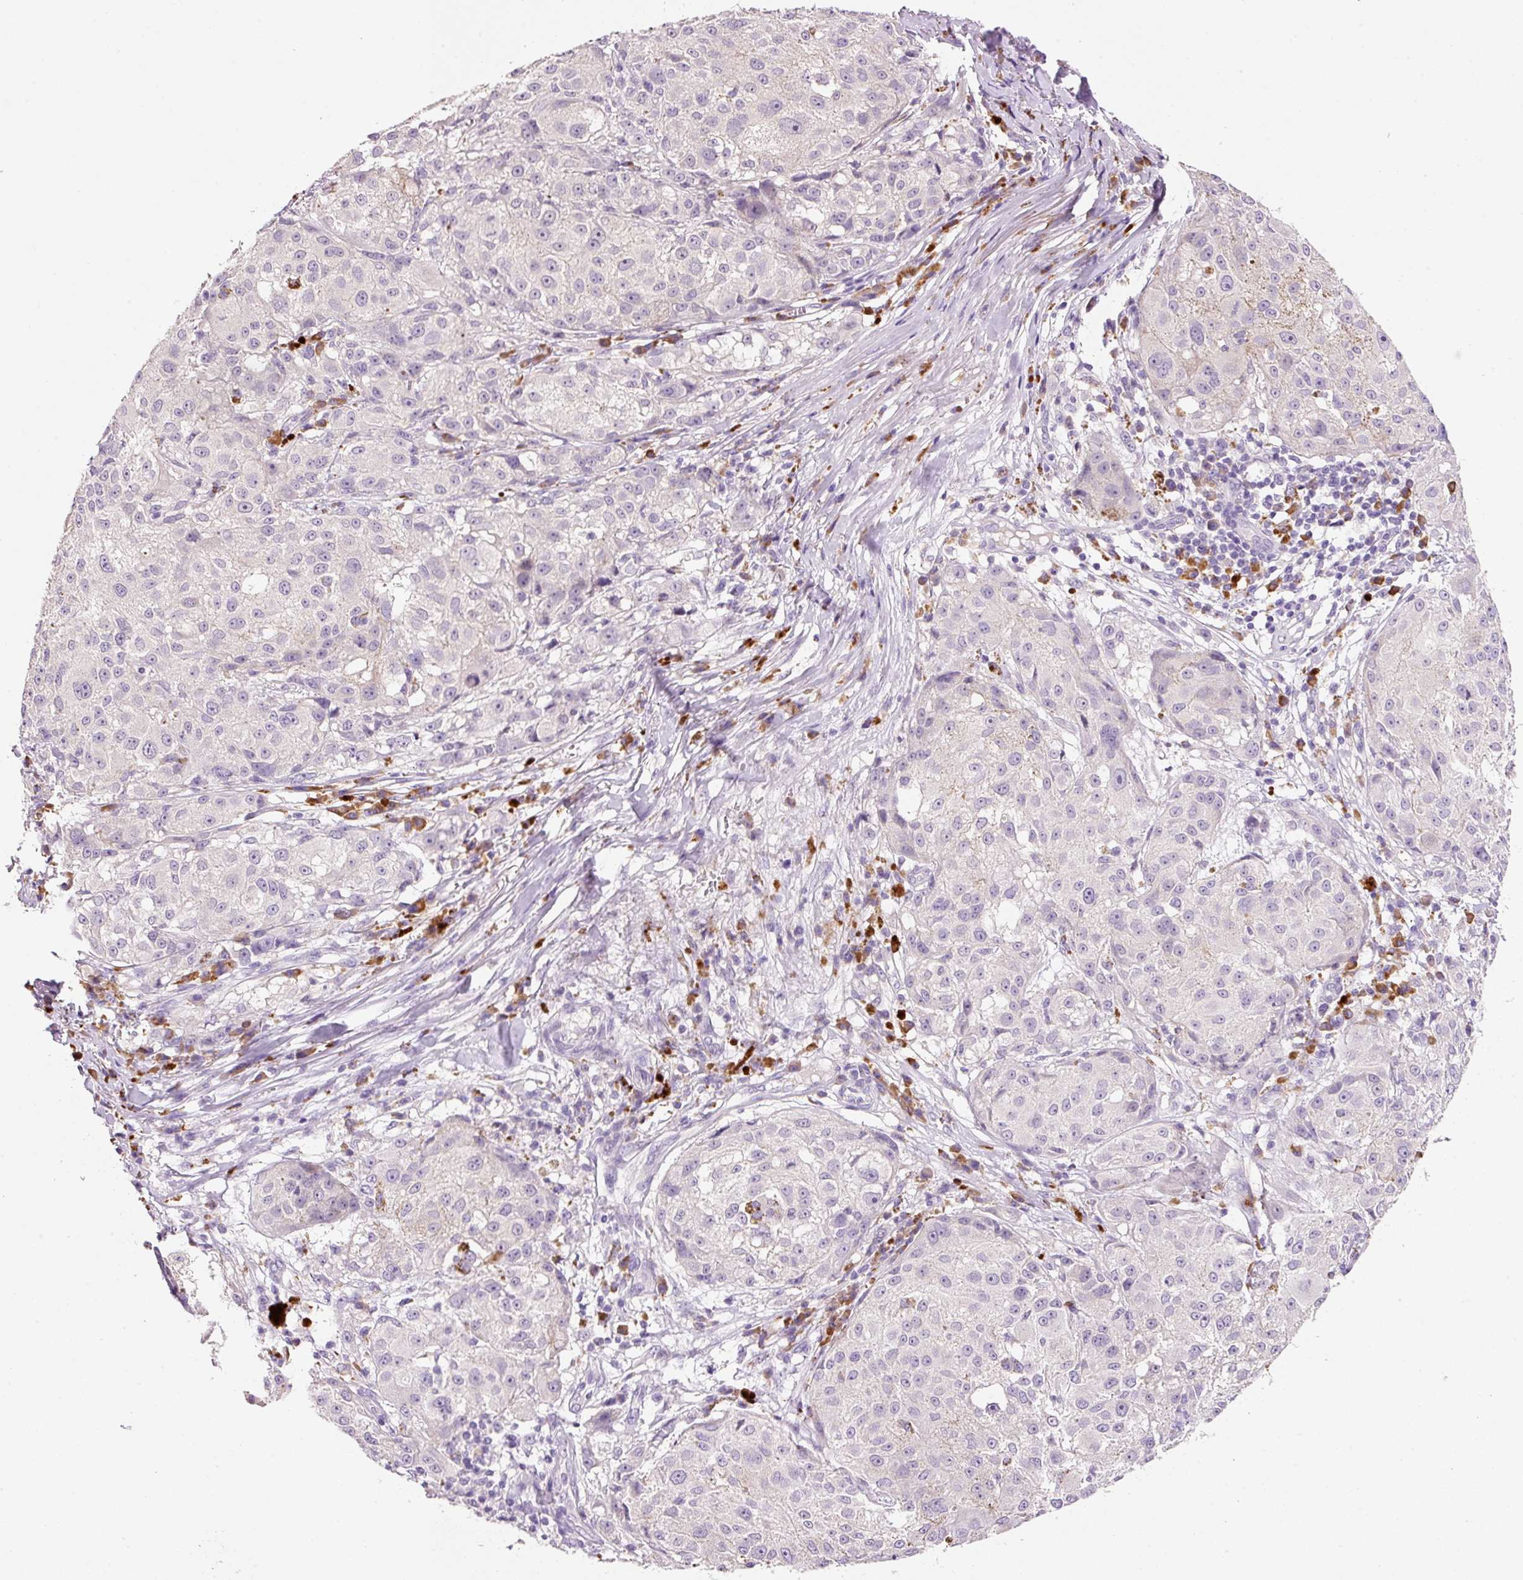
{"staining": {"intensity": "negative", "quantity": "none", "location": "none"}, "tissue": "melanoma", "cell_type": "Tumor cells", "image_type": "cancer", "snomed": [{"axis": "morphology", "description": "Necrosis, NOS"}, {"axis": "morphology", "description": "Malignant melanoma, NOS"}, {"axis": "topography", "description": "Skin"}], "caption": "This is an IHC micrograph of human malignant melanoma. There is no expression in tumor cells.", "gene": "TENT5C", "patient": {"sex": "female", "age": 87}}